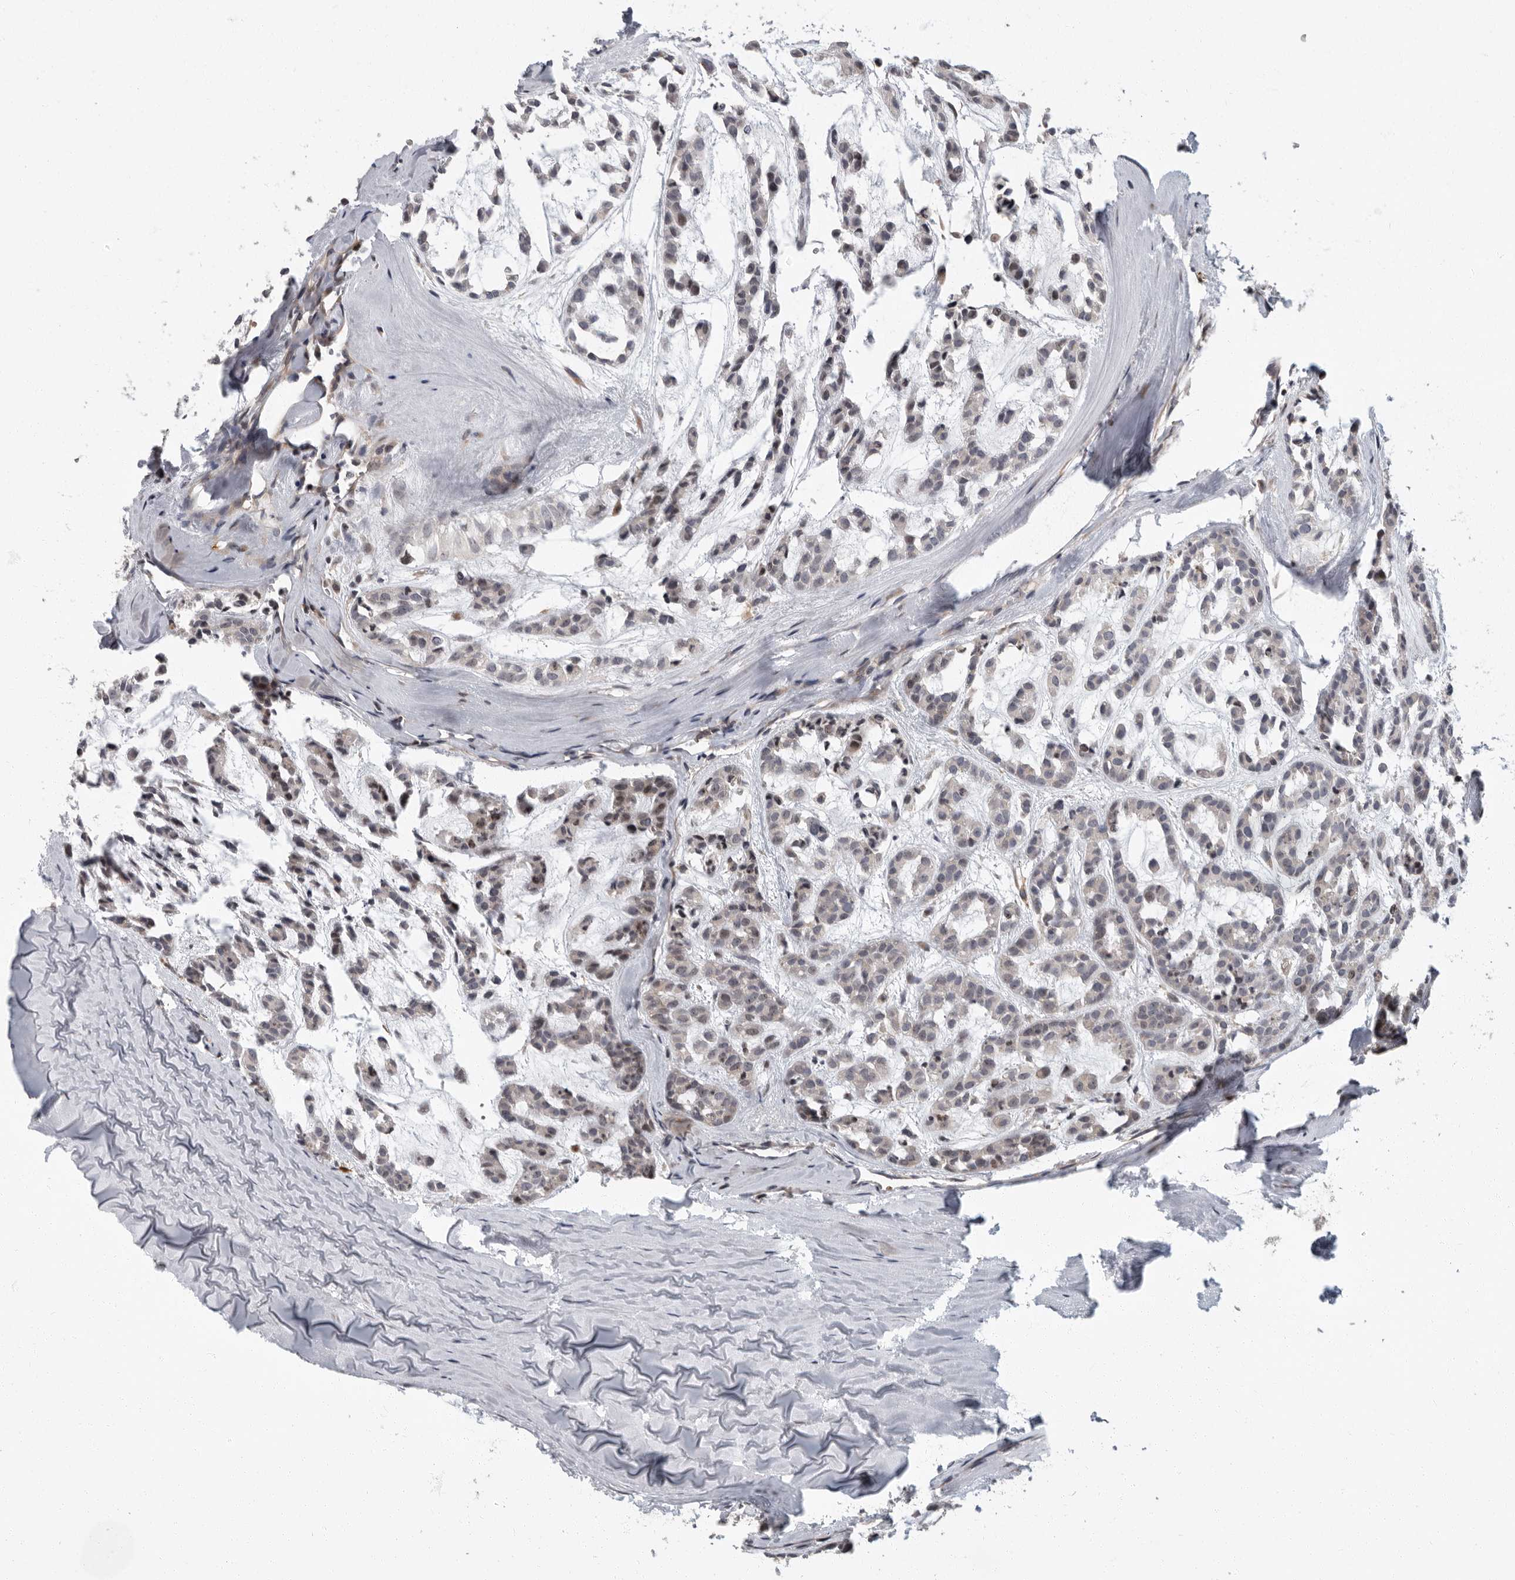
{"staining": {"intensity": "negative", "quantity": "none", "location": "none"}, "tissue": "head and neck cancer", "cell_type": "Tumor cells", "image_type": "cancer", "snomed": [{"axis": "morphology", "description": "Adenocarcinoma, NOS"}, {"axis": "morphology", "description": "Adenoma, NOS"}, {"axis": "topography", "description": "Head-Neck"}], "caption": "Head and neck cancer was stained to show a protein in brown. There is no significant expression in tumor cells.", "gene": "PDCD11", "patient": {"sex": "female", "age": 55}}